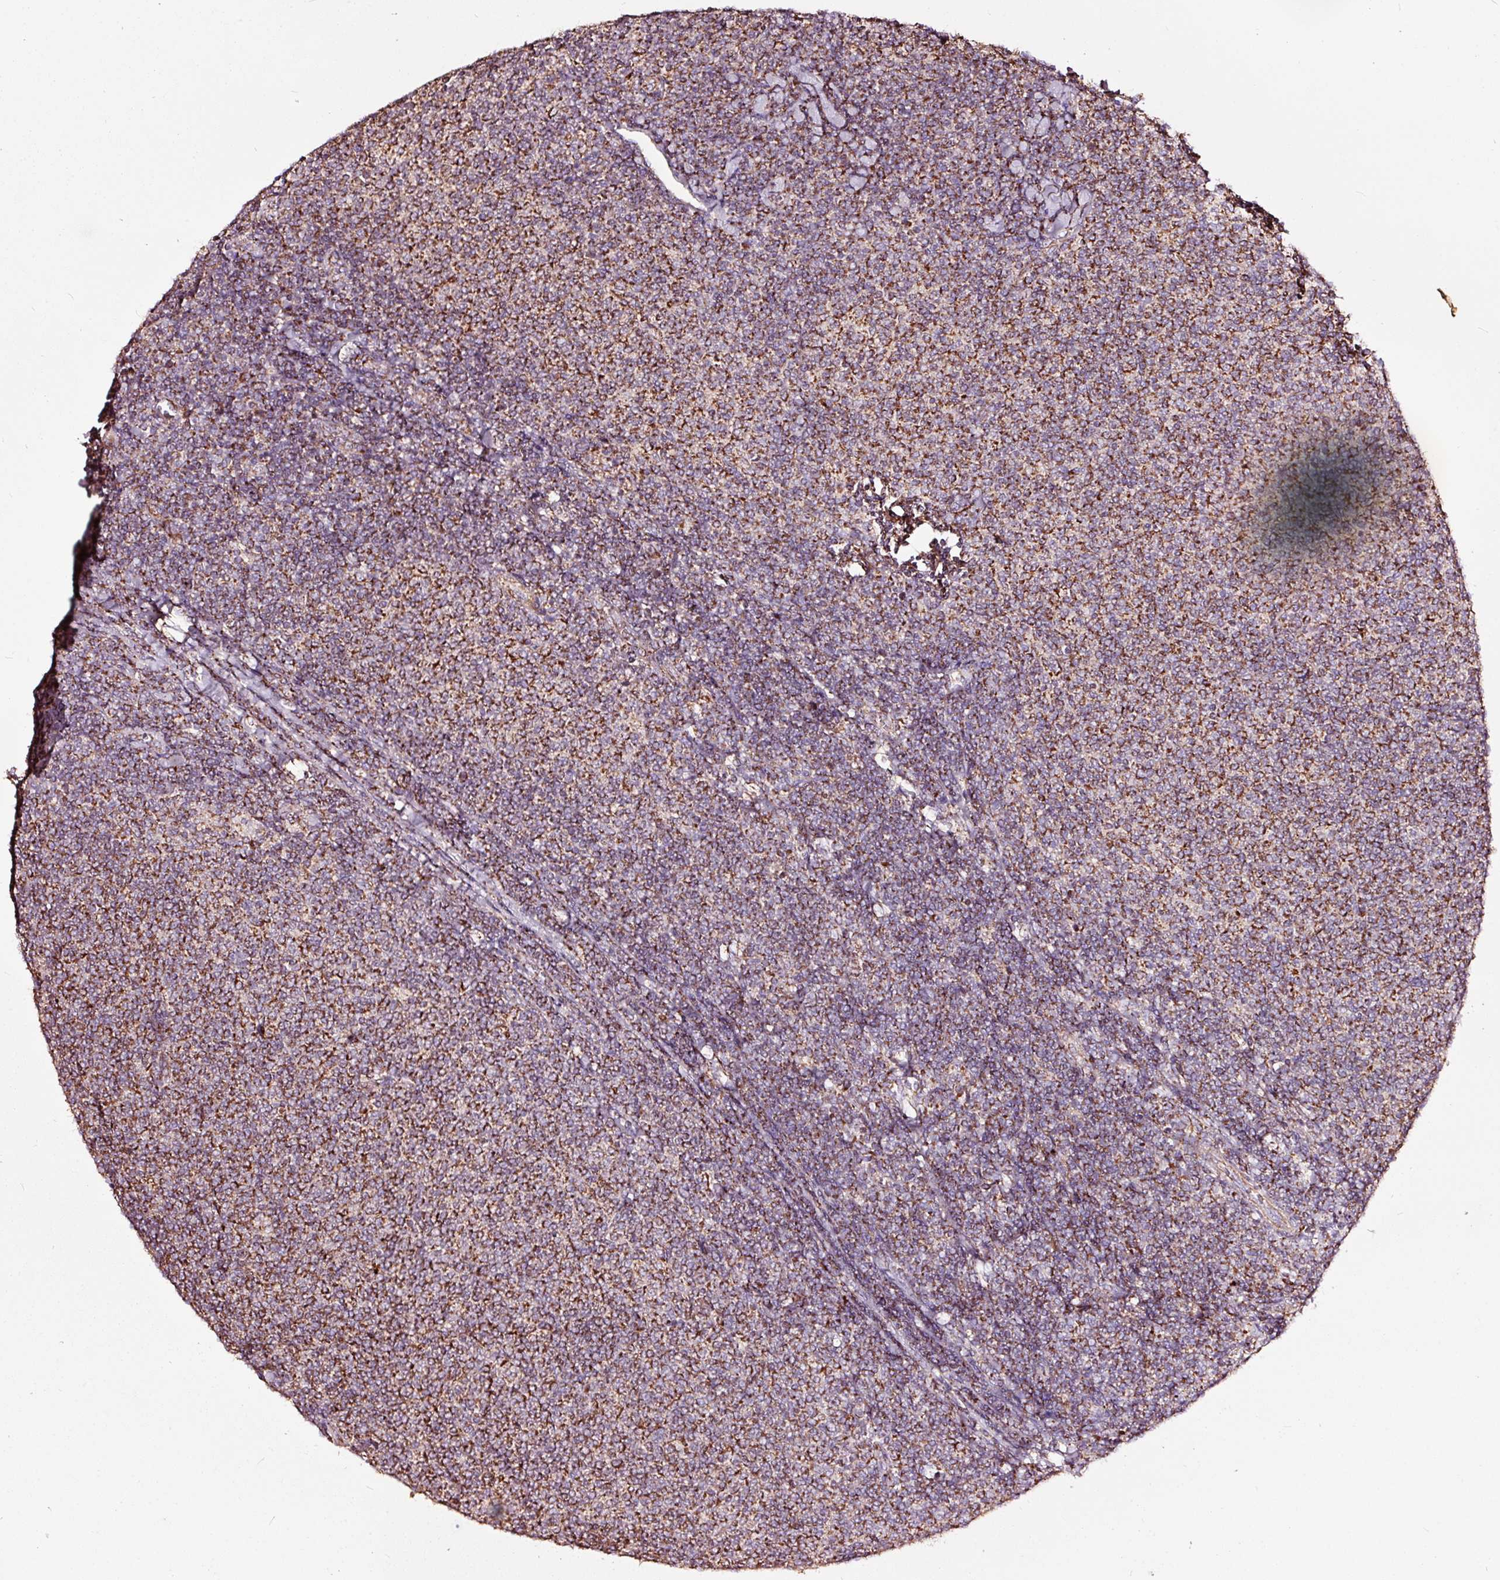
{"staining": {"intensity": "strong", "quantity": "25%-75%", "location": "cytoplasmic/membranous"}, "tissue": "lymphoma", "cell_type": "Tumor cells", "image_type": "cancer", "snomed": [{"axis": "morphology", "description": "Malignant lymphoma, non-Hodgkin's type, Low grade"}, {"axis": "topography", "description": "Lymph node"}], "caption": "Immunohistochemical staining of lymphoma exhibits high levels of strong cytoplasmic/membranous protein positivity in approximately 25%-75% of tumor cells.", "gene": "TPM1", "patient": {"sex": "male", "age": 52}}